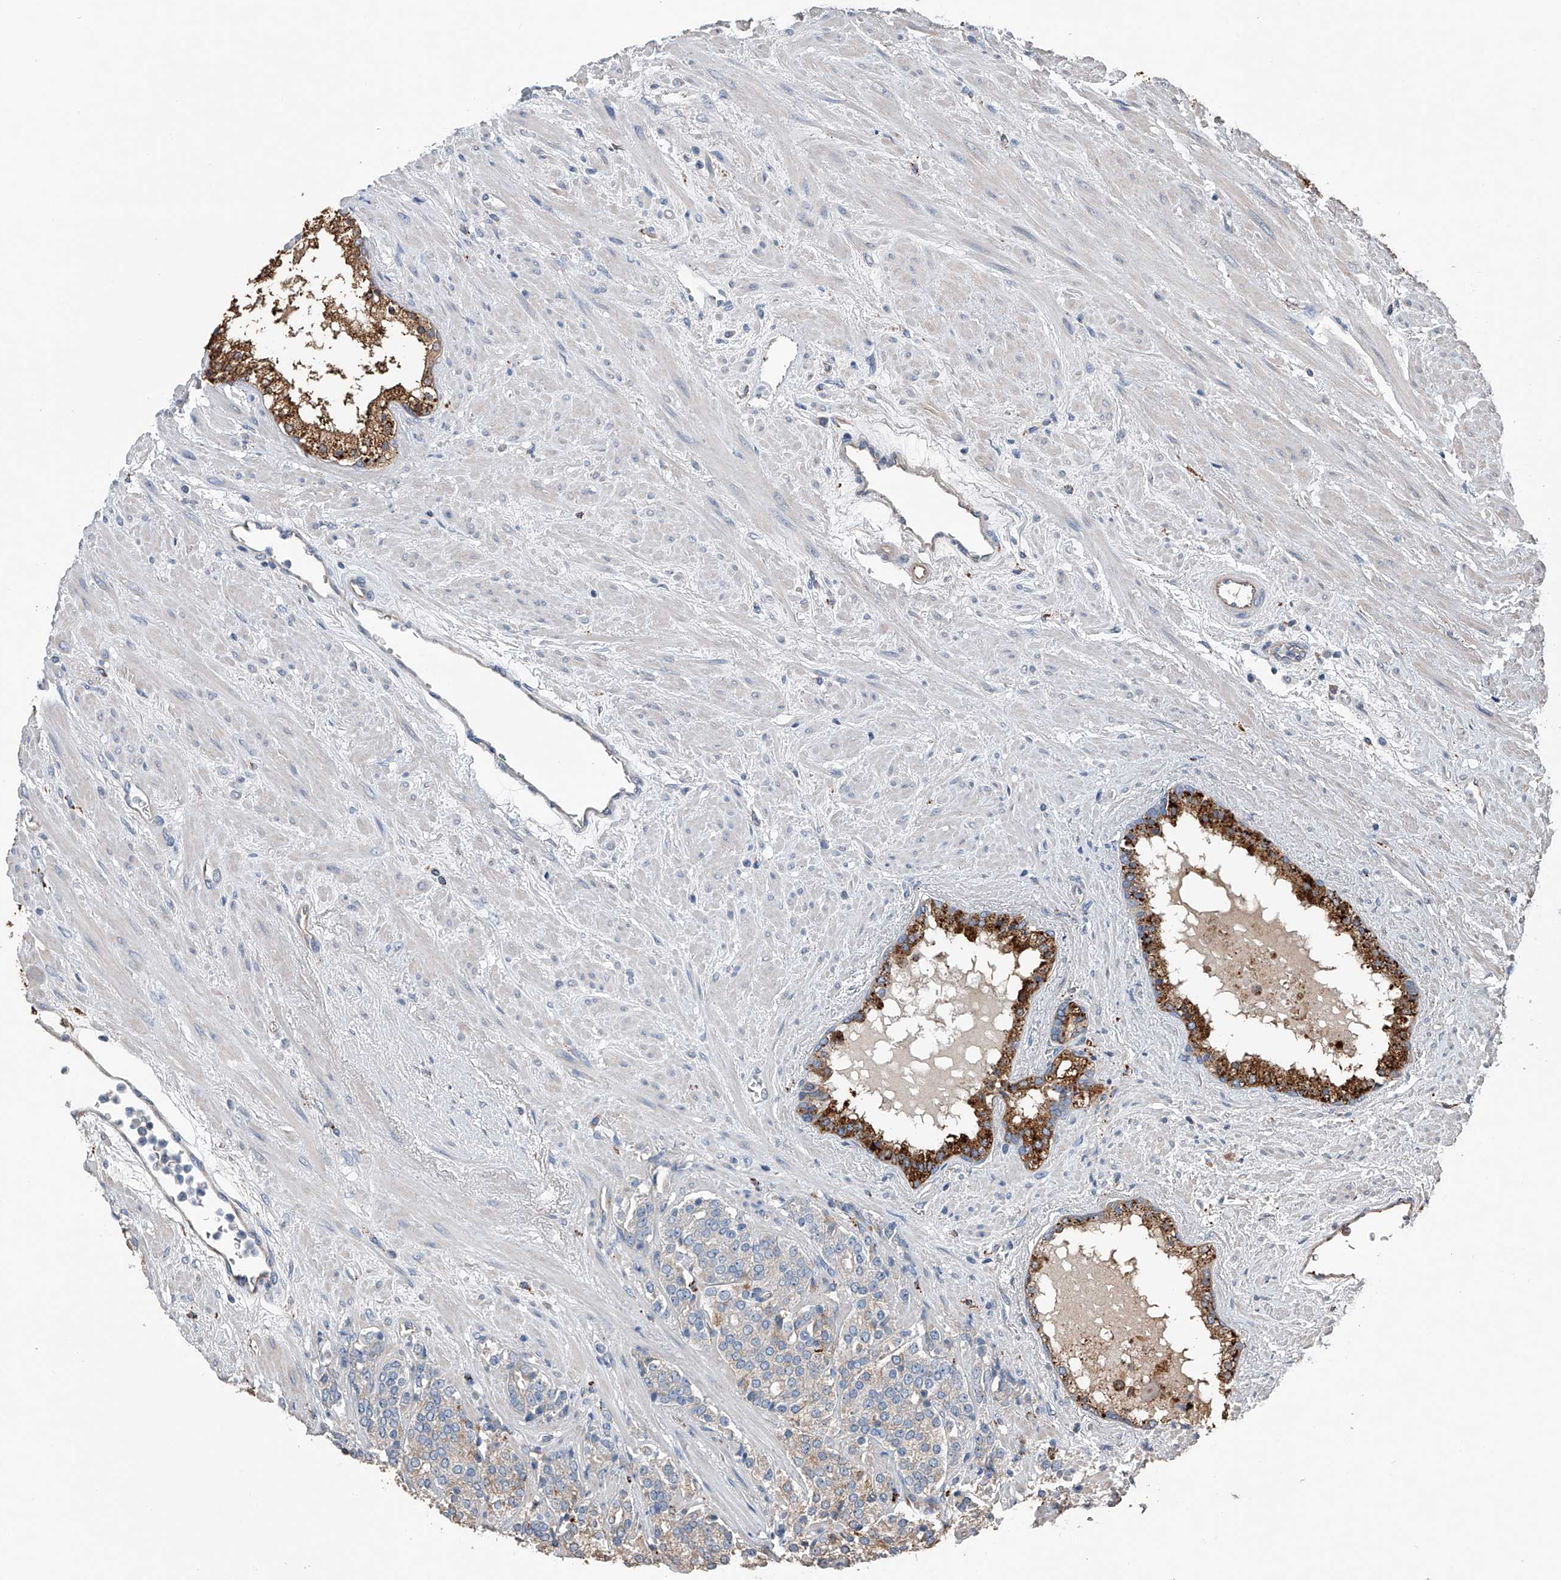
{"staining": {"intensity": "negative", "quantity": "none", "location": "none"}, "tissue": "prostate cancer", "cell_type": "Tumor cells", "image_type": "cancer", "snomed": [{"axis": "morphology", "description": "Adenocarcinoma, High grade"}, {"axis": "topography", "description": "Prostate"}], "caption": "Photomicrograph shows no significant protein positivity in tumor cells of prostate cancer (adenocarcinoma (high-grade)). (Brightfield microscopy of DAB immunohistochemistry (IHC) at high magnification).", "gene": "ZNF772", "patient": {"sex": "male", "age": 71}}